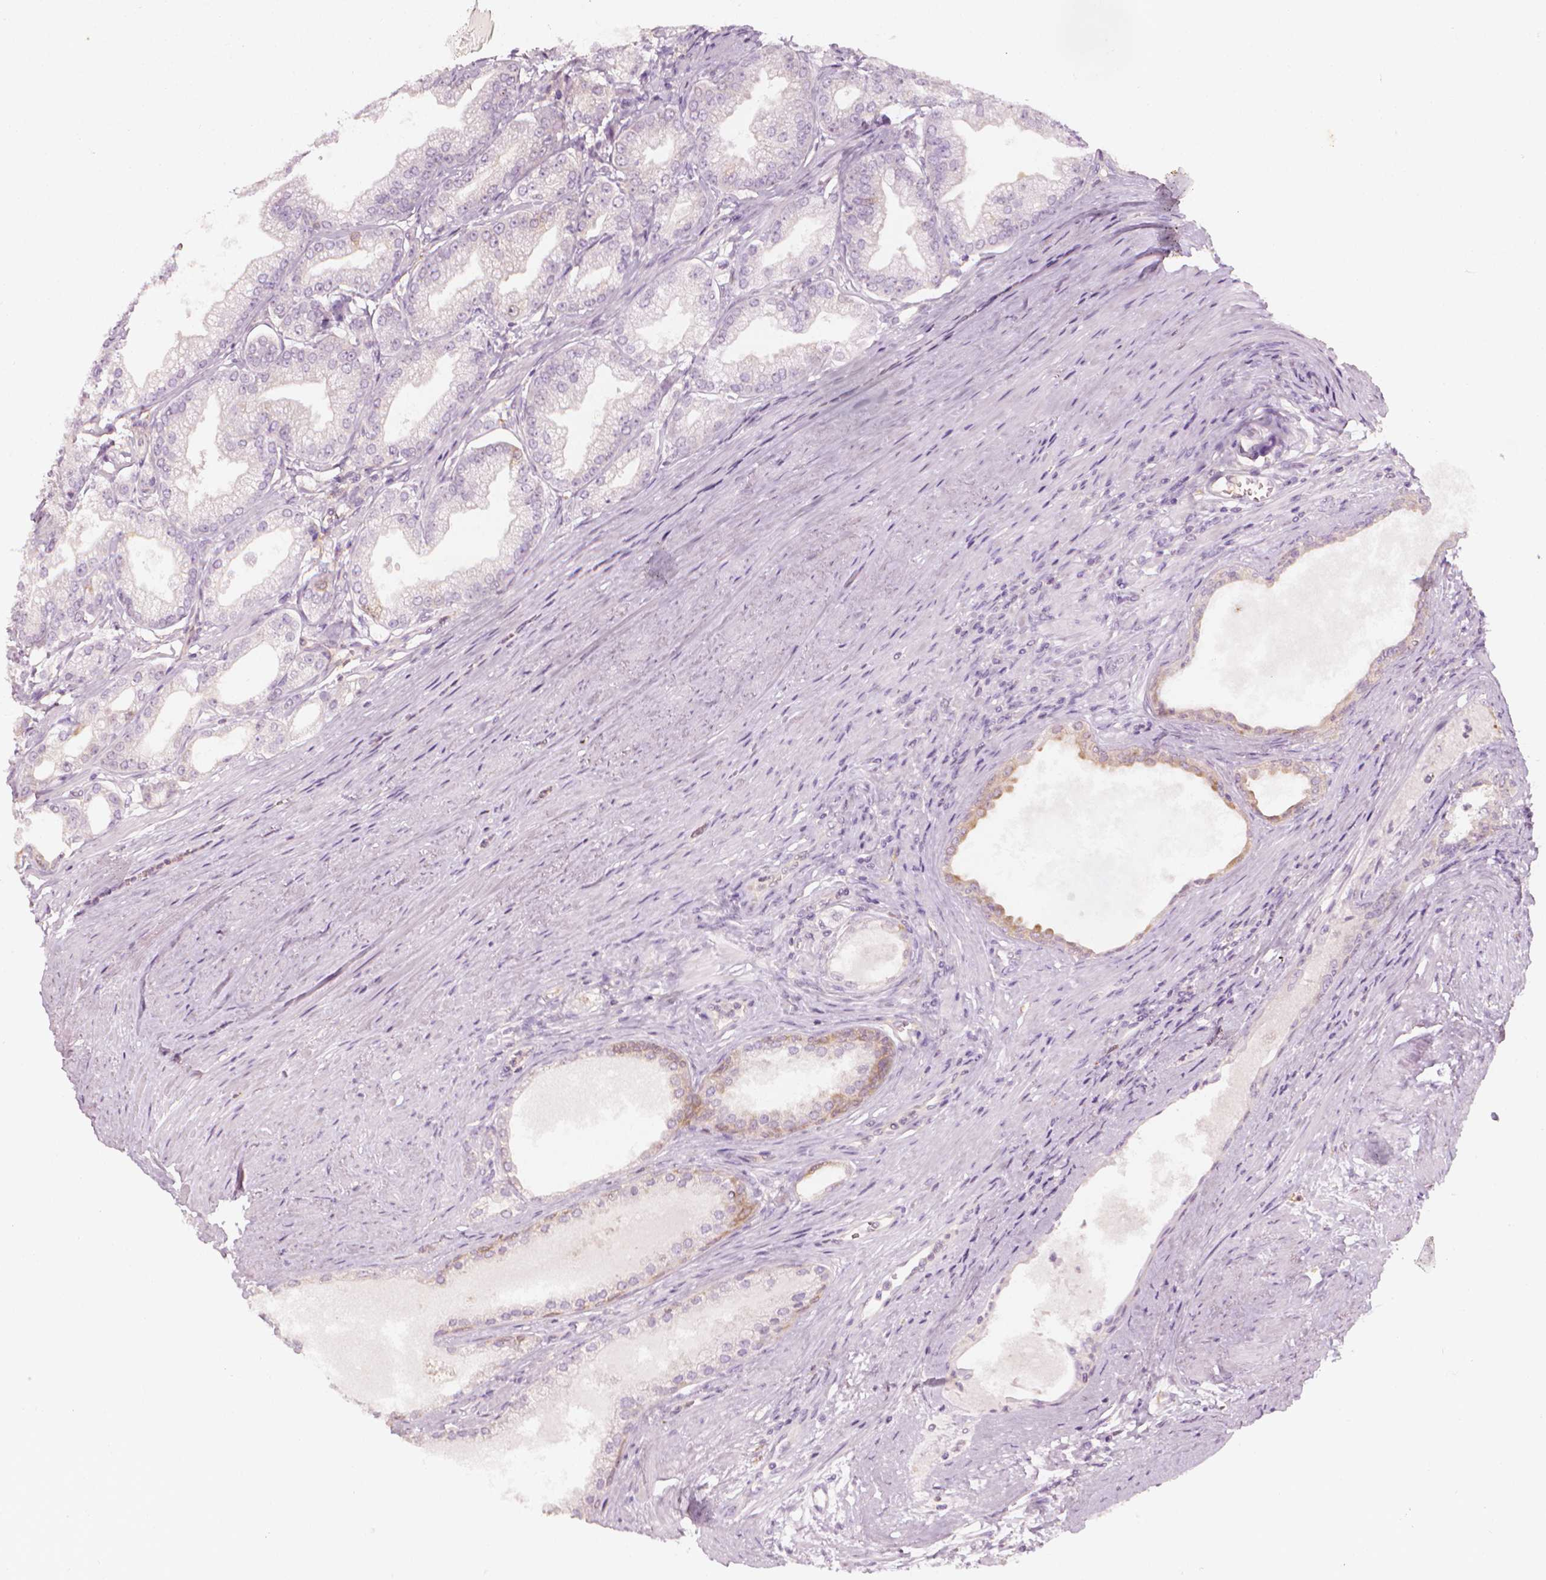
{"staining": {"intensity": "negative", "quantity": "none", "location": "none"}, "tissue": "prostate cancer", "cell_type": "Tumor cells", "image_type": "cancer", "snomed": [{"axis": "morphology", "description": "Adenocarcinoma, NOS"}, {"axis": "topography", "description": "Prostate and seminal vesicle, NOS"}, {"axis": "topography", "description": "Prostate"}], "caption": "Immunohistochemical staining of human adenocarcinoma (prostate) reveals no significant expression in tumor cells. (DAB (3,3'-diaminobenzidine) immunohistochemistry (IHC) with hematoxylin counter stain).", "gene": "SHMT1", "patient": {"sex": "male", "age": 77}}